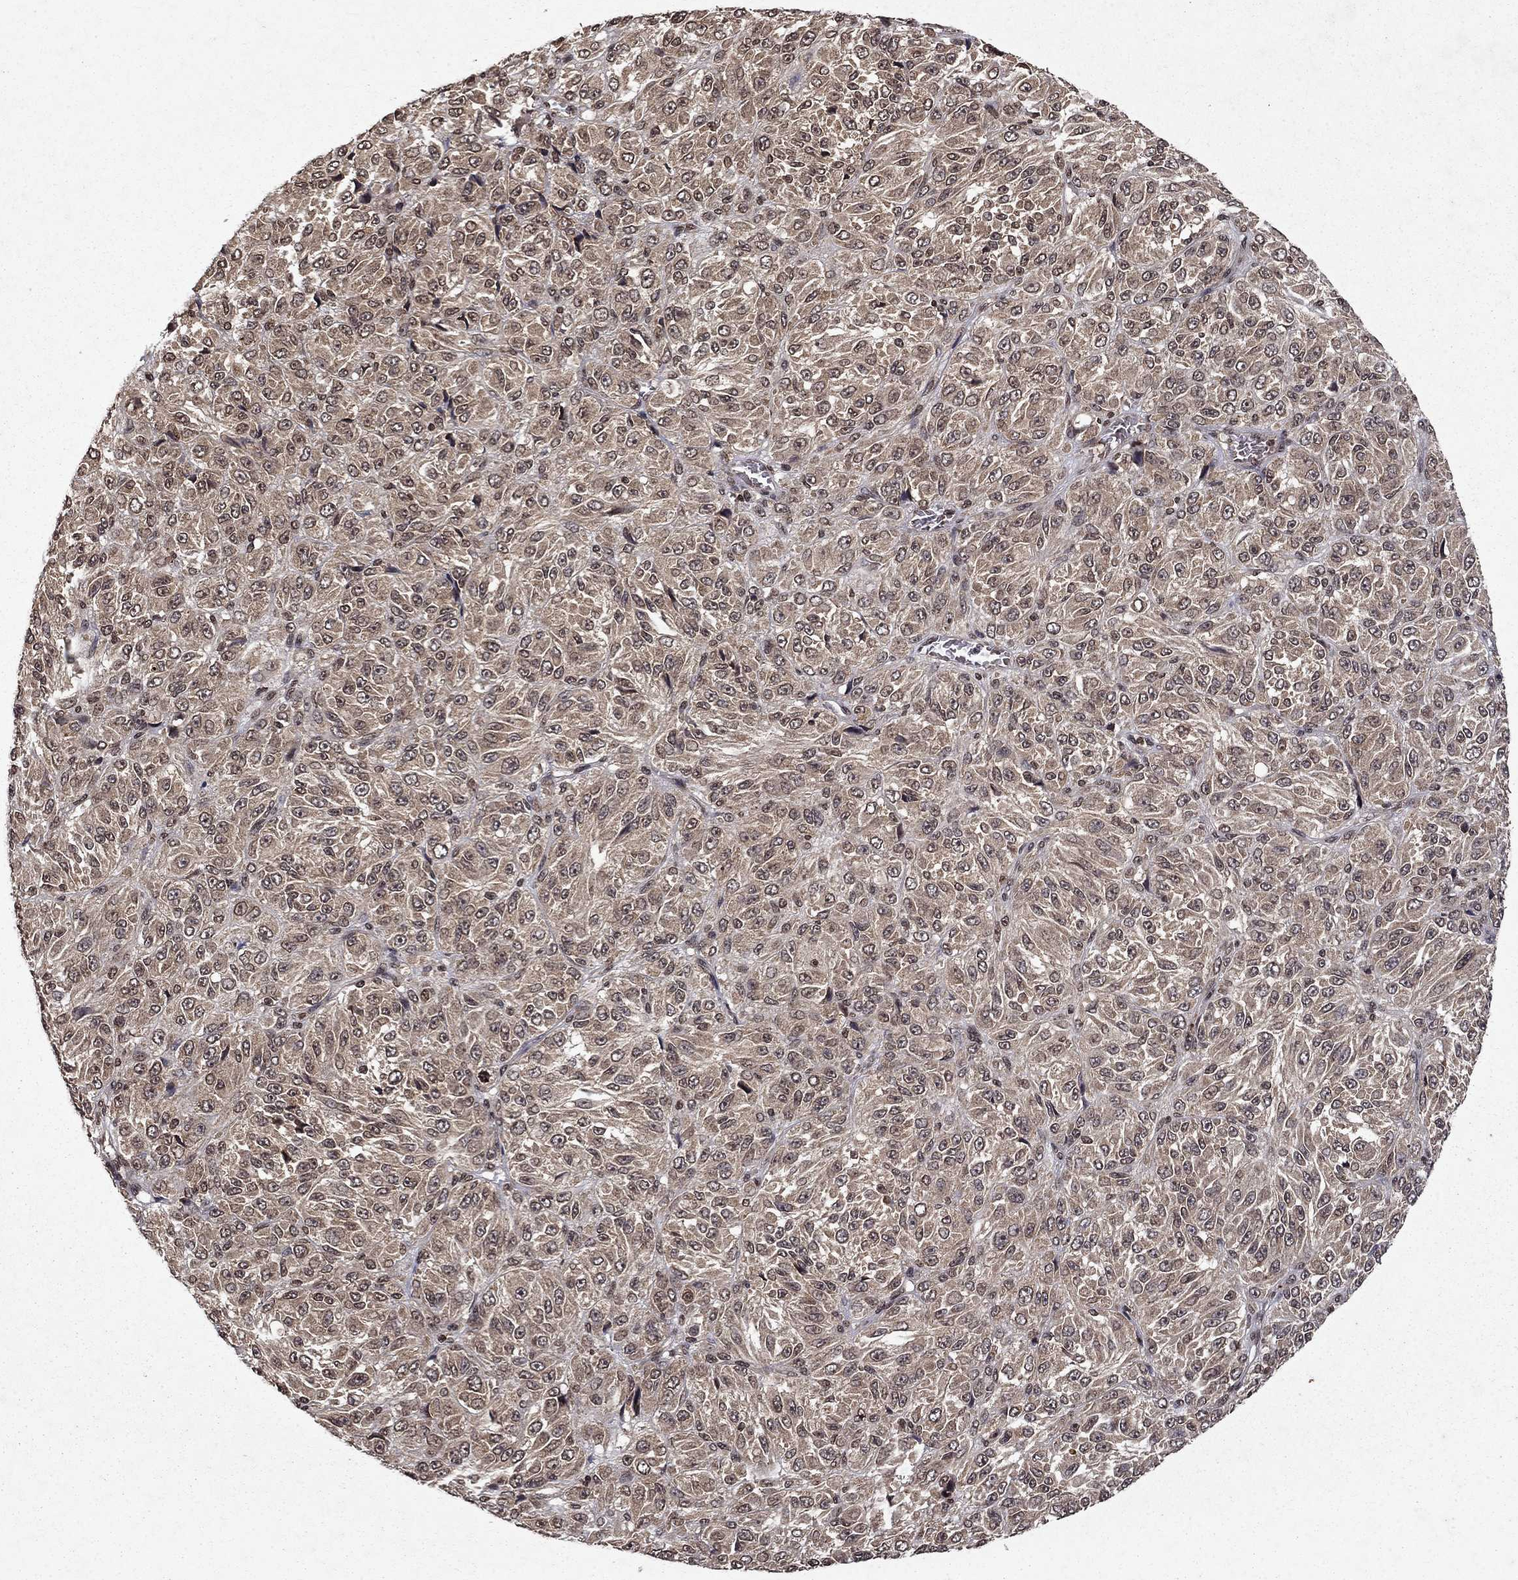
{"staining": {"intensity": "weak", "quantity": "25%-75%", "location": "cytoplasmic/membranous"}, "tissue": "melanoma", "cell_type": "Tumor cells", "image_type": "cancer", "snomed": [{"axis": "morphology", "description": "Malignant melanoma, Metastatic site"}, {"axis": "topography", "description": "Brain"}], "caption": "Immunohistochemical staining of melanoma reveals low levels of weak cytoplasmic/membranous staining in about 25%-75% of tumor cells.", "gene": "PIN4", "patient": {"sex": "female", "age": 56}}